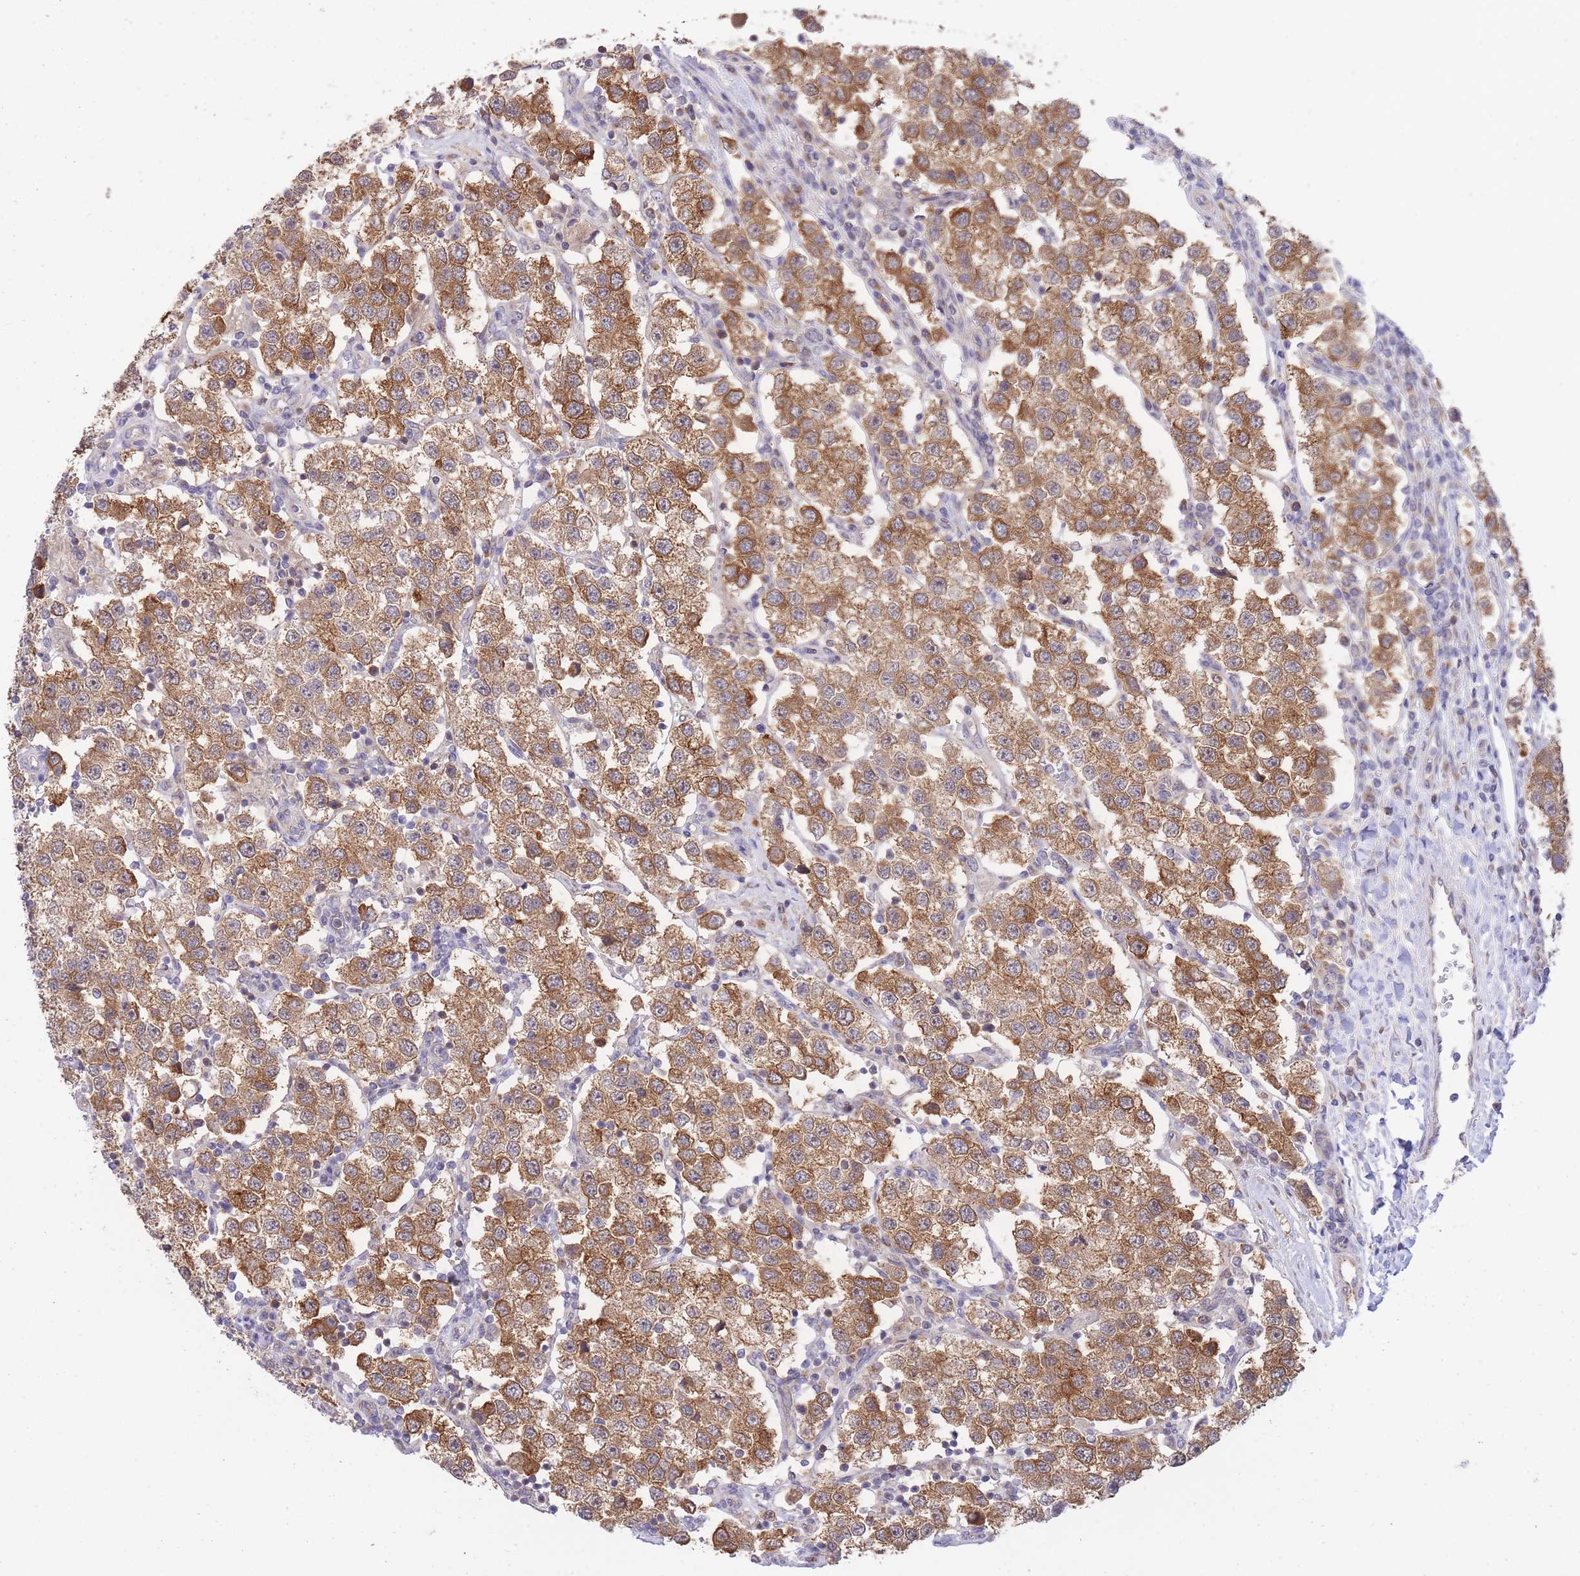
{"staining": {"intensity": "moderate", "quantity": ">75%", "location": "cytoplasmic/membranous"}, "tissue": "testis cancer", "cell_type": "Tumor cells", "image_type": "cancer", "snomed": [{"axis": "morphology", "description": "Seminoma, NOS"}, {"axis": "topography", "description": "Testis"}], "caption": "Immunohistochemical staining of testis cancer shows medium levels of moderate cytoplasmic/membranous protein staining in approximately >75% of tumor cells.", "gene": "EXOSC8", "patient": {"sex": "male", "age": 37}}